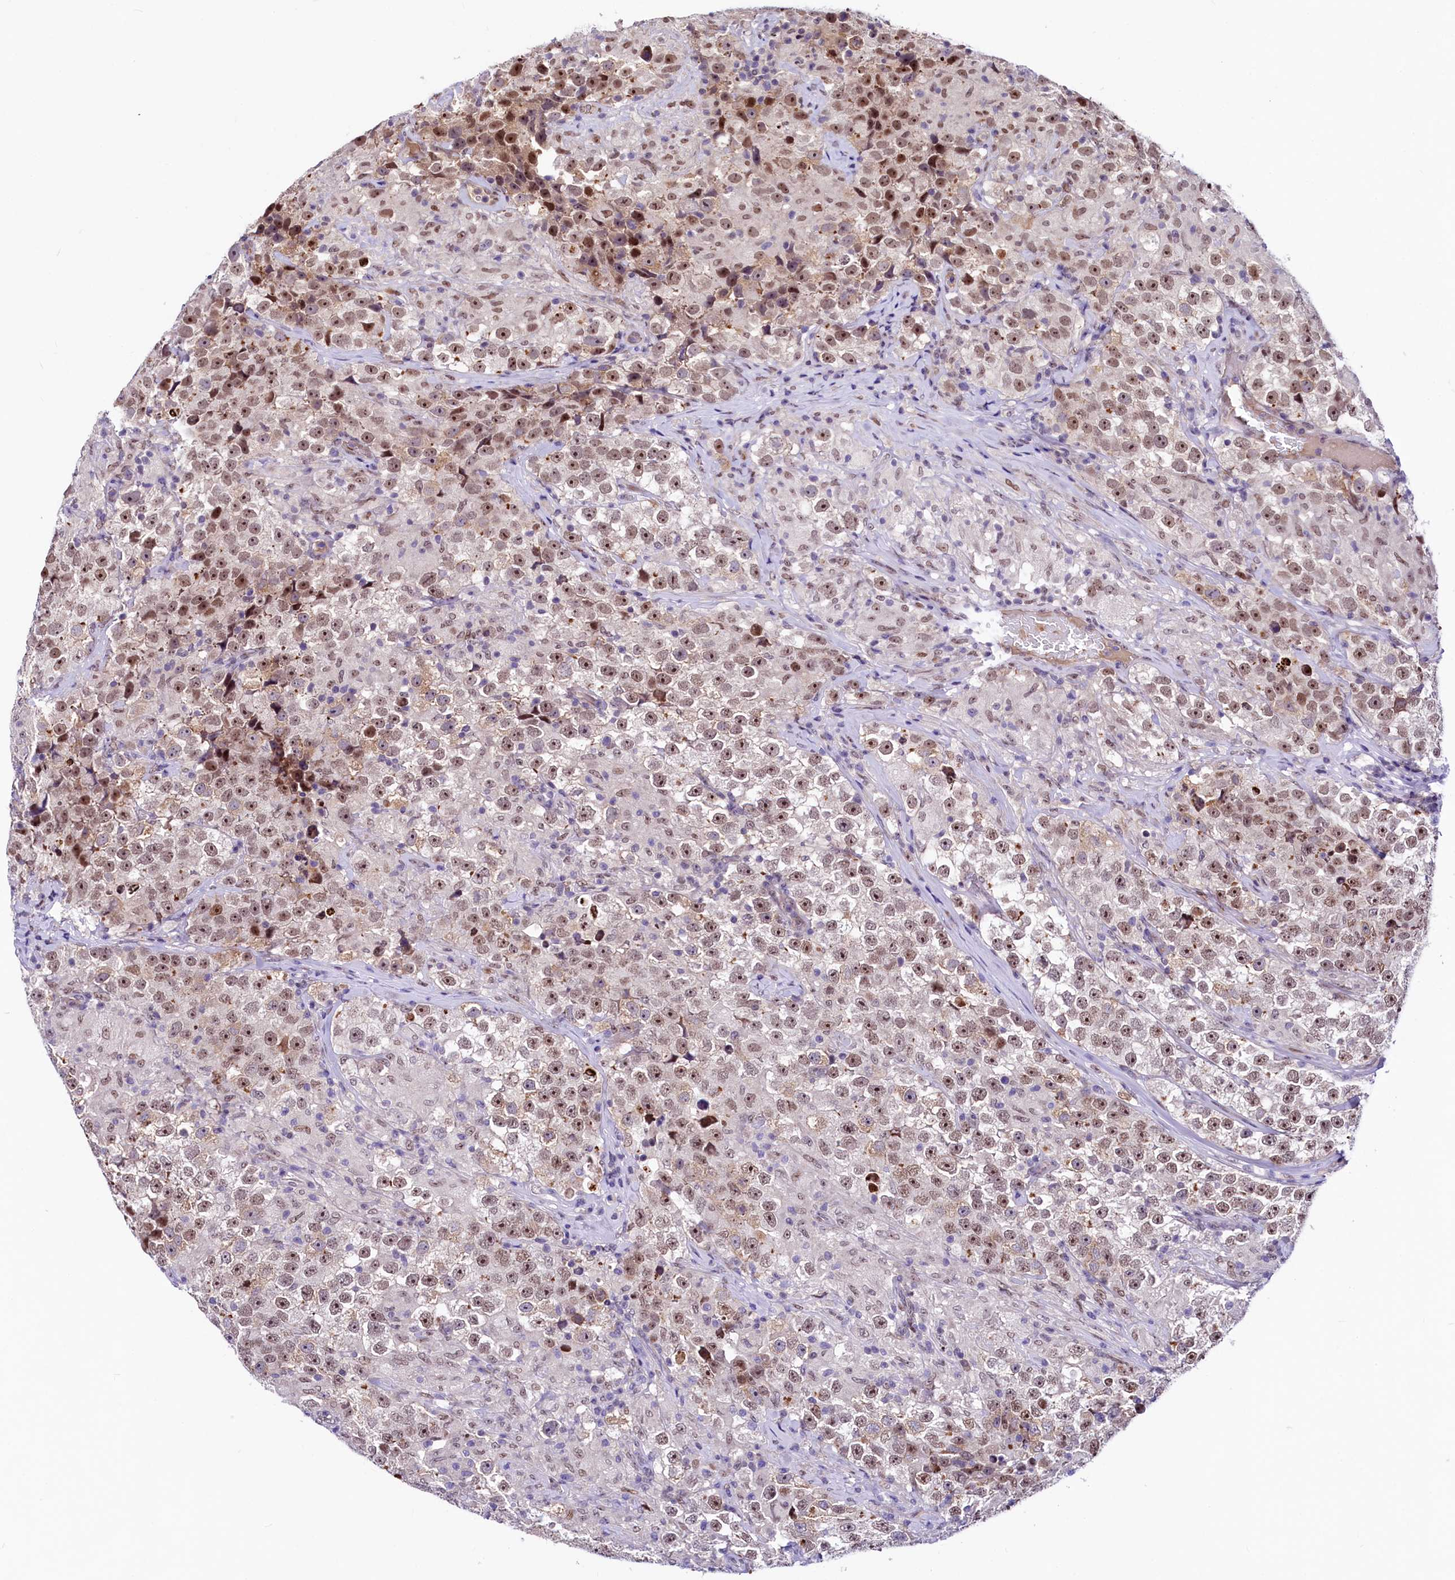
{"staining": {"intensity": "moderate", "quantity": ">75%", "location": "nuclear"}, "tissue": "testis cancer", "cell_type": "Tumor cells", "image_type": "cancer", "snomed": [{"axis": "morphology", "description": "Seminoma, NOS"}, {"axis": "topography", "description": "Testis"}], "caption": "A high-resolution image shows immunohistochemistry (IHC) staining of testis cancer, which demonstrates moderate nuclear positivity in approximately >75% of tumor cells. The staining was performed using DAB (3,3'-diaminobenzidine), with brown indicating positive protein expression. Nuclei are stained blue with hematoxylin.", "gene": "LEUTX", "patient": {"sex": "male", "age": 46}}